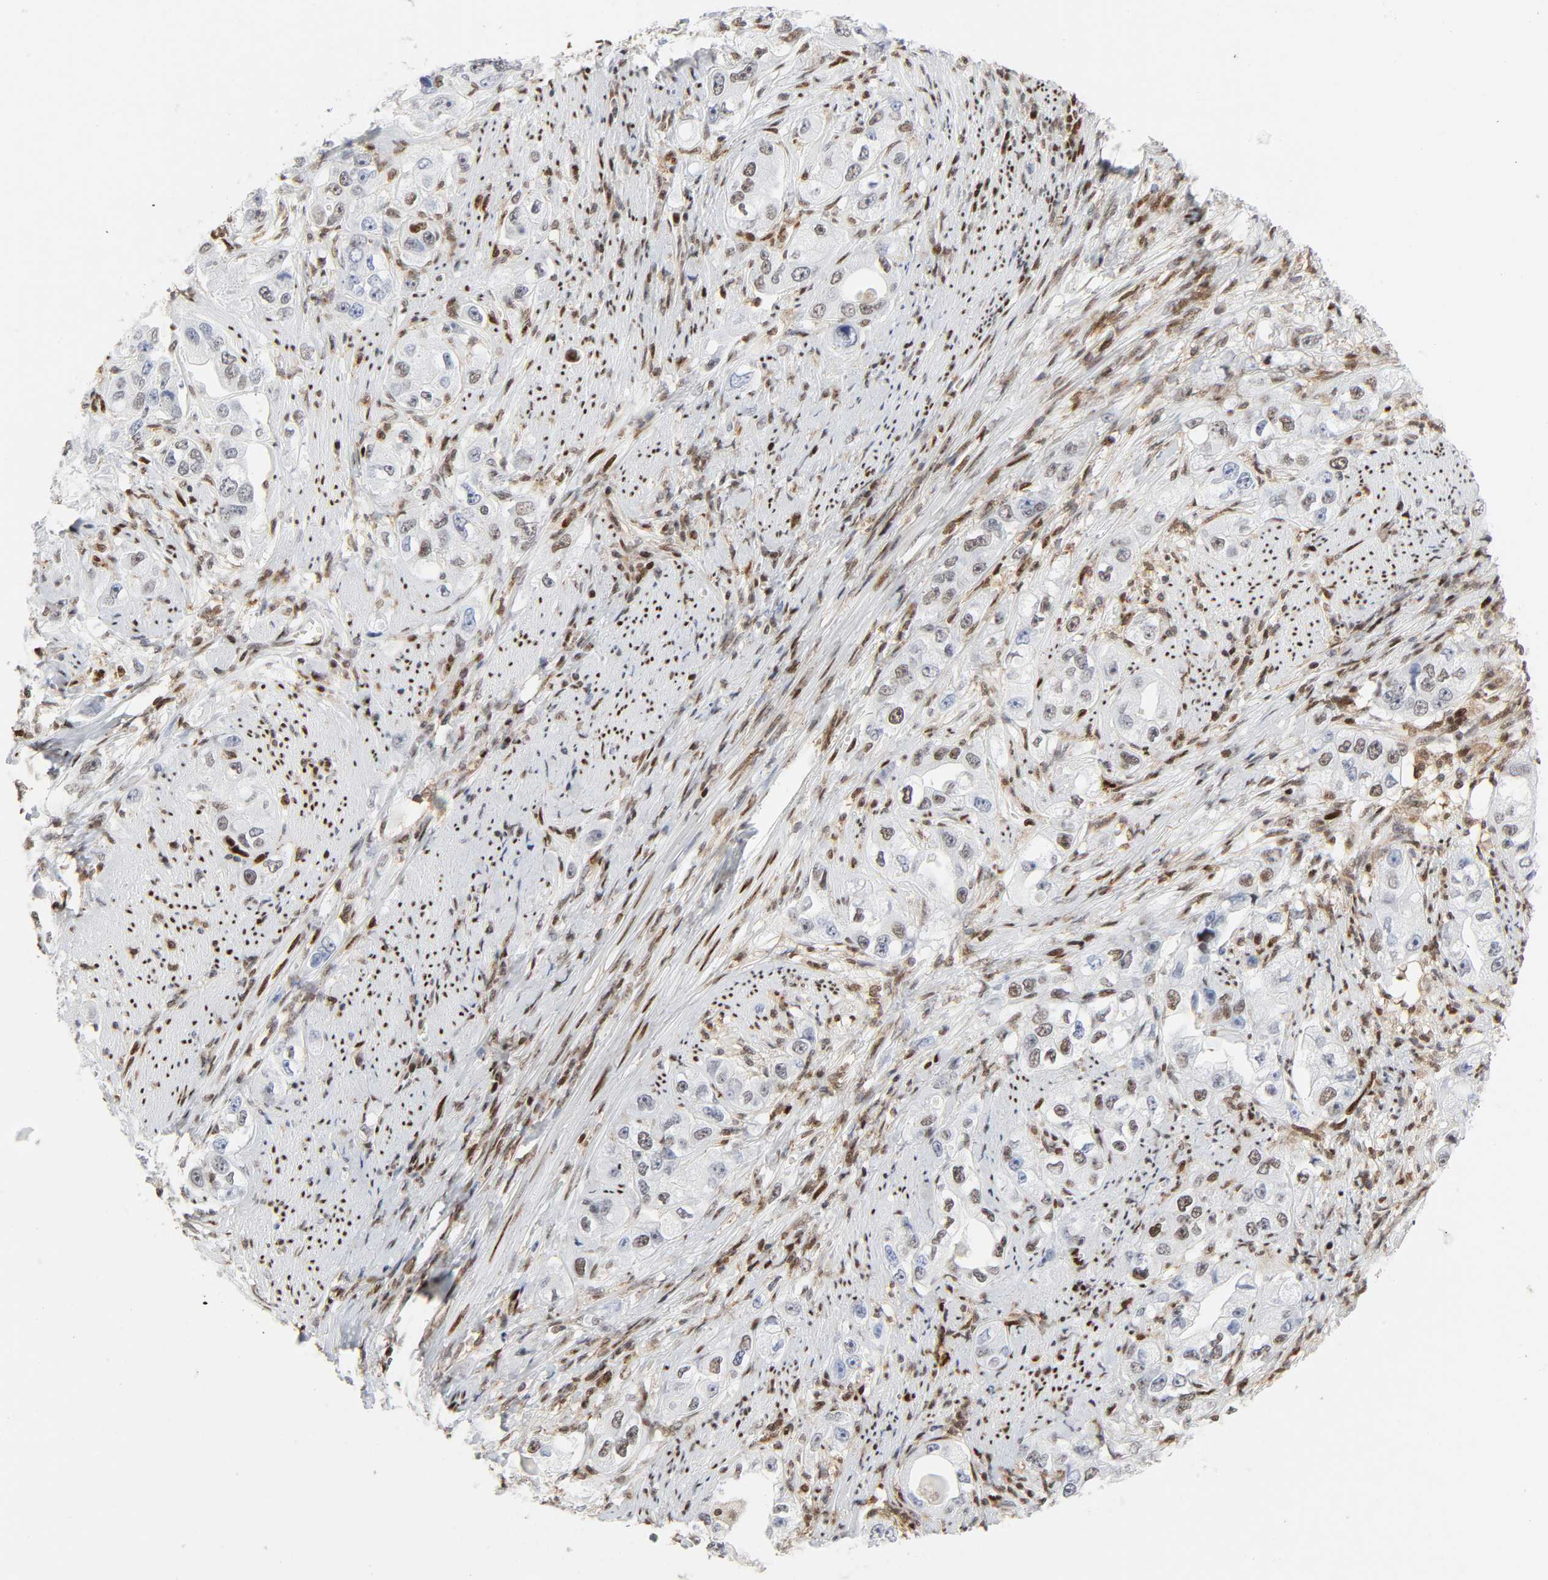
{"staining": {"intensity": "weak", "quantity": "25%-75%", "location": "nuclear"}, "tissue": "stomach cancer", "cell_type": "Tumor cells", "image_type": "cancer", "snomed": [{"axis": "morphology", "description": "Adenocarcinoma, NOS"}, {"axis": "topography", "description": "Stomach, lower"}], "caption": "An image of human stomach cancer (adenocarcinoma) stained for a protein reveals weak nuclear brown staining in tumor cells. (Stains: DAB in brown, nuclei in blue, Microscopy: brightfield microscopy at high magnification).", "gene": "WAS", "patient": {"sex": "female", "age": 93}}